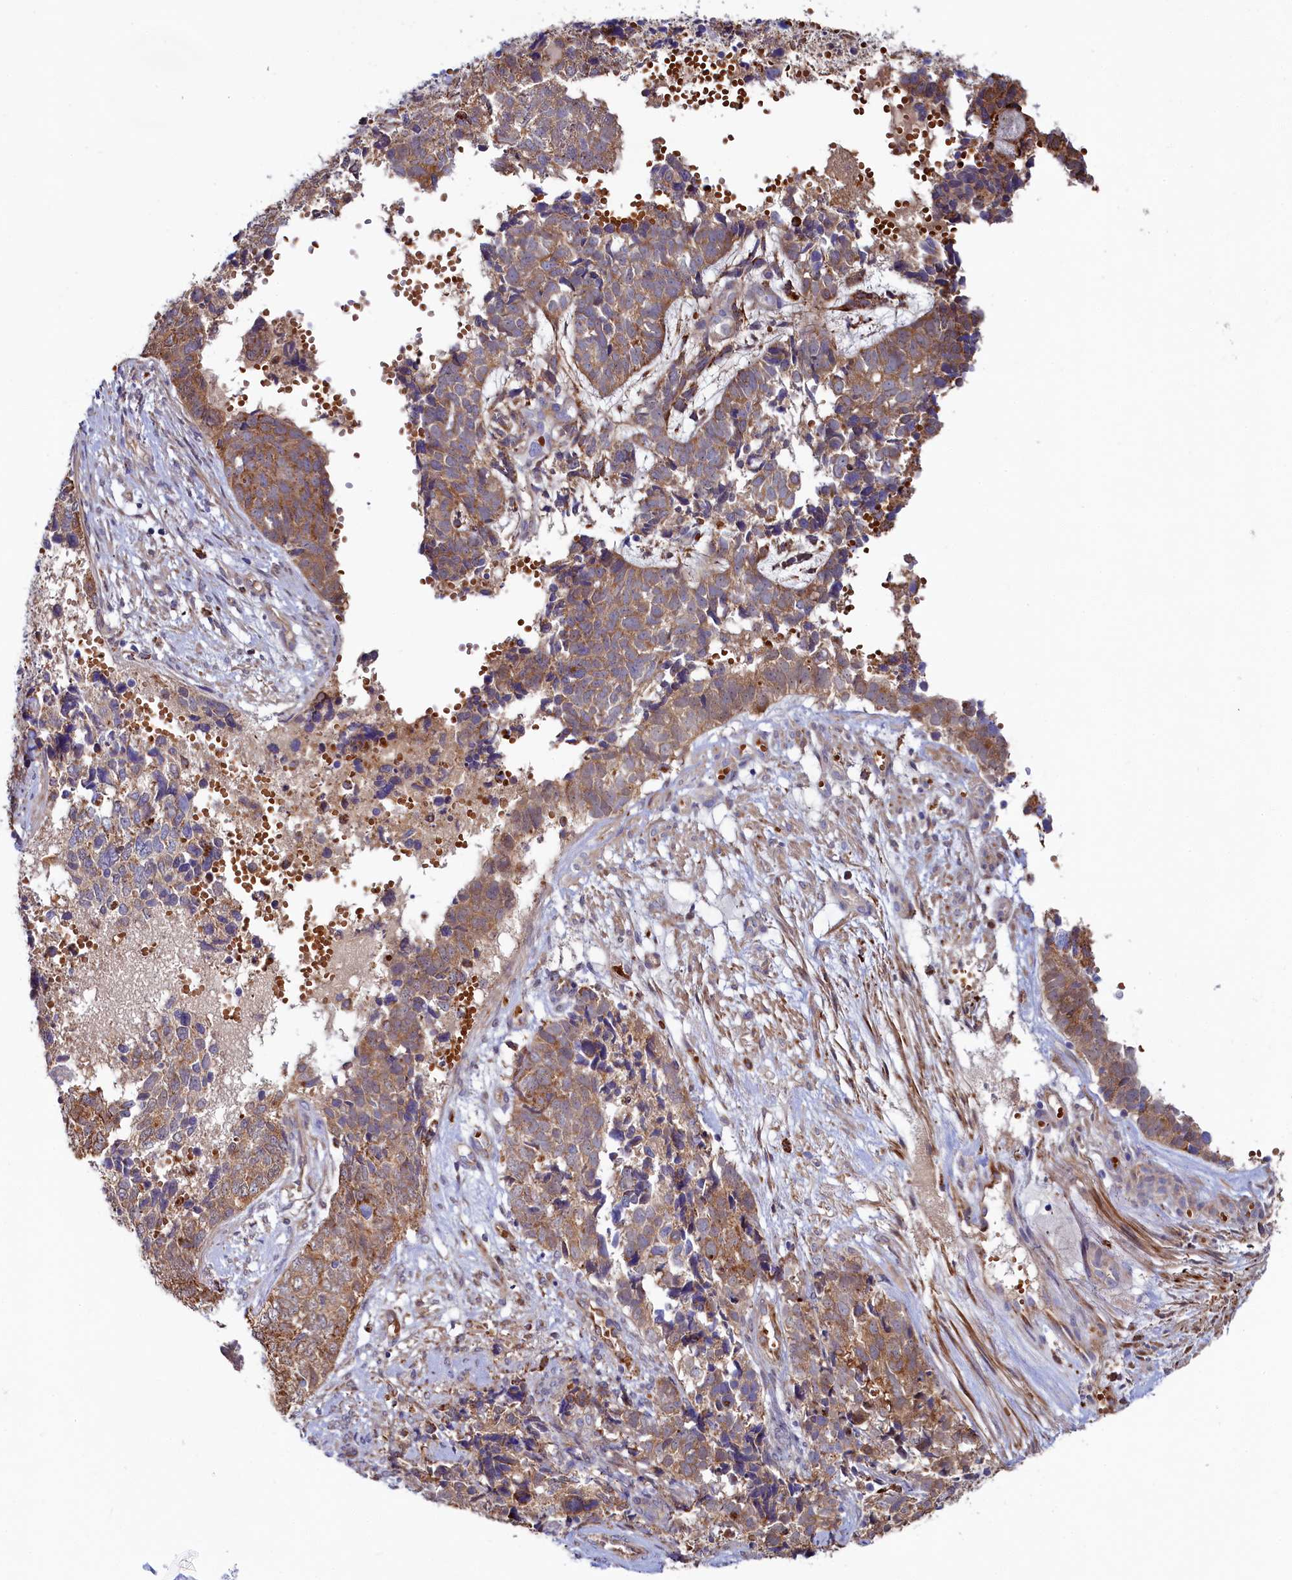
{"staining": {"intensity": "moderate", "quantity": ">75%", "location": "cytoplasmic/membranous"}, "tissue": "cervical cancer", "cell_type": "Tumor cells", "image_type": "cancer", "snomed": [{"axis": "morphology", "description": "Squamous cell carcinoma, NOS"}, {"axis": "topography", "description": "Cervix"}], "caption": "Protein staining shows moderate cytoplasmic/membranous positivity in approximately >75% of tumor cells in cervical cancer (squamous cell carcinoma).", "gene": "ASTE1", "patient": {"sex": "female", "age": 63}}